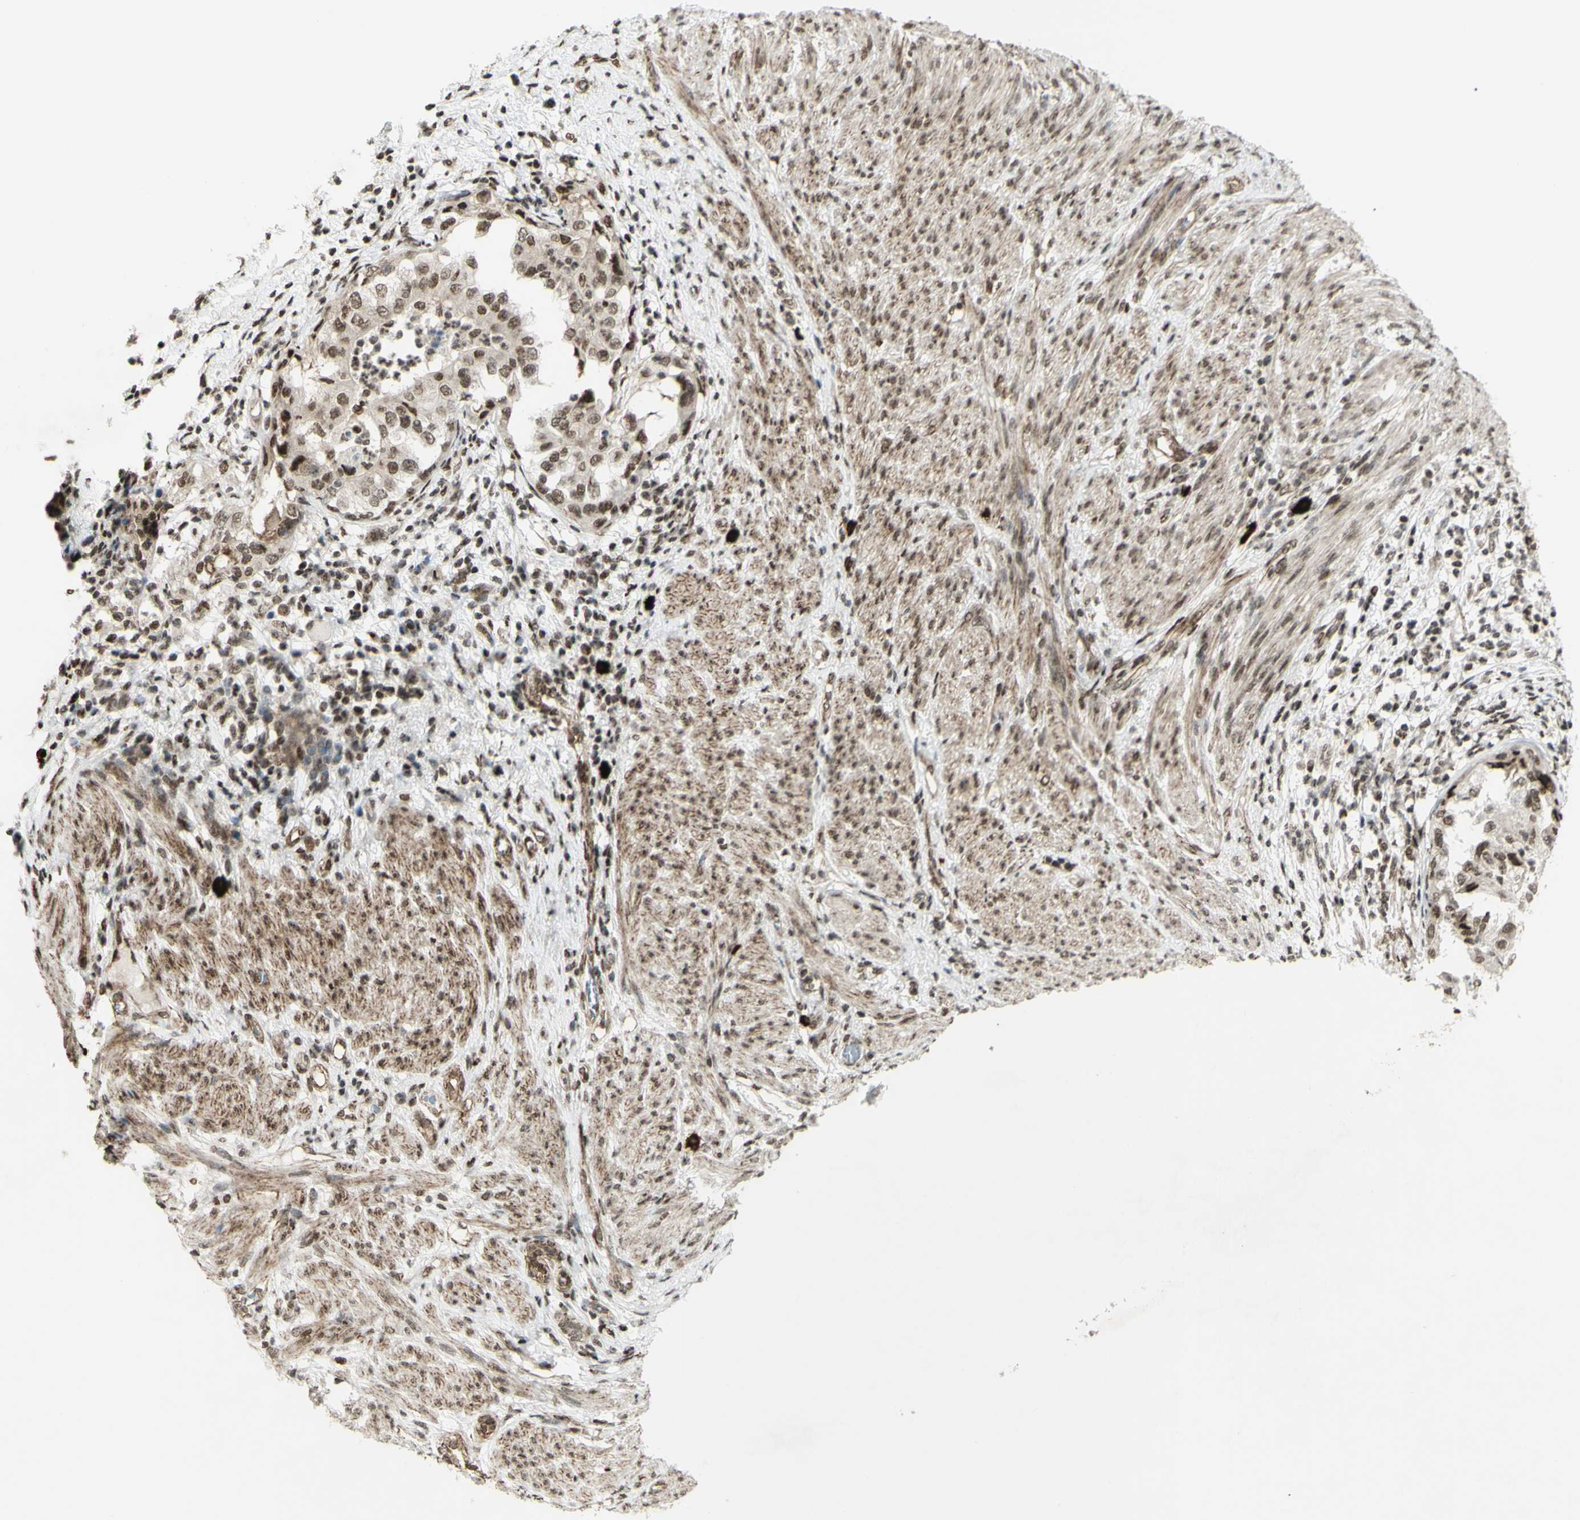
{"staining": {"intensity": "moderate", "quantity": ">75%", "location": "nuclear"}, "tissue": "endometrial cancer", "cell_type": "Tumor cells", "image_type": "cancer", "snomed": [{"axis": "morphology", "description": "Adenocarcinoma, NOS"}, {"axis": "topography", "description": "Endometrium"}], "caption": "An immunohistochemistry micrograph of tumor tissue is shown. Protein staining in brown shows moderate nuclear positivity in endometrial cancer within tumor cells. (Stains: DAB in brown, nuclei in blue, Microscopy: brightfield microscopy at high magnification).", "gene": "ZMYM6", "patient": {"sex": "female", "age": 85}}